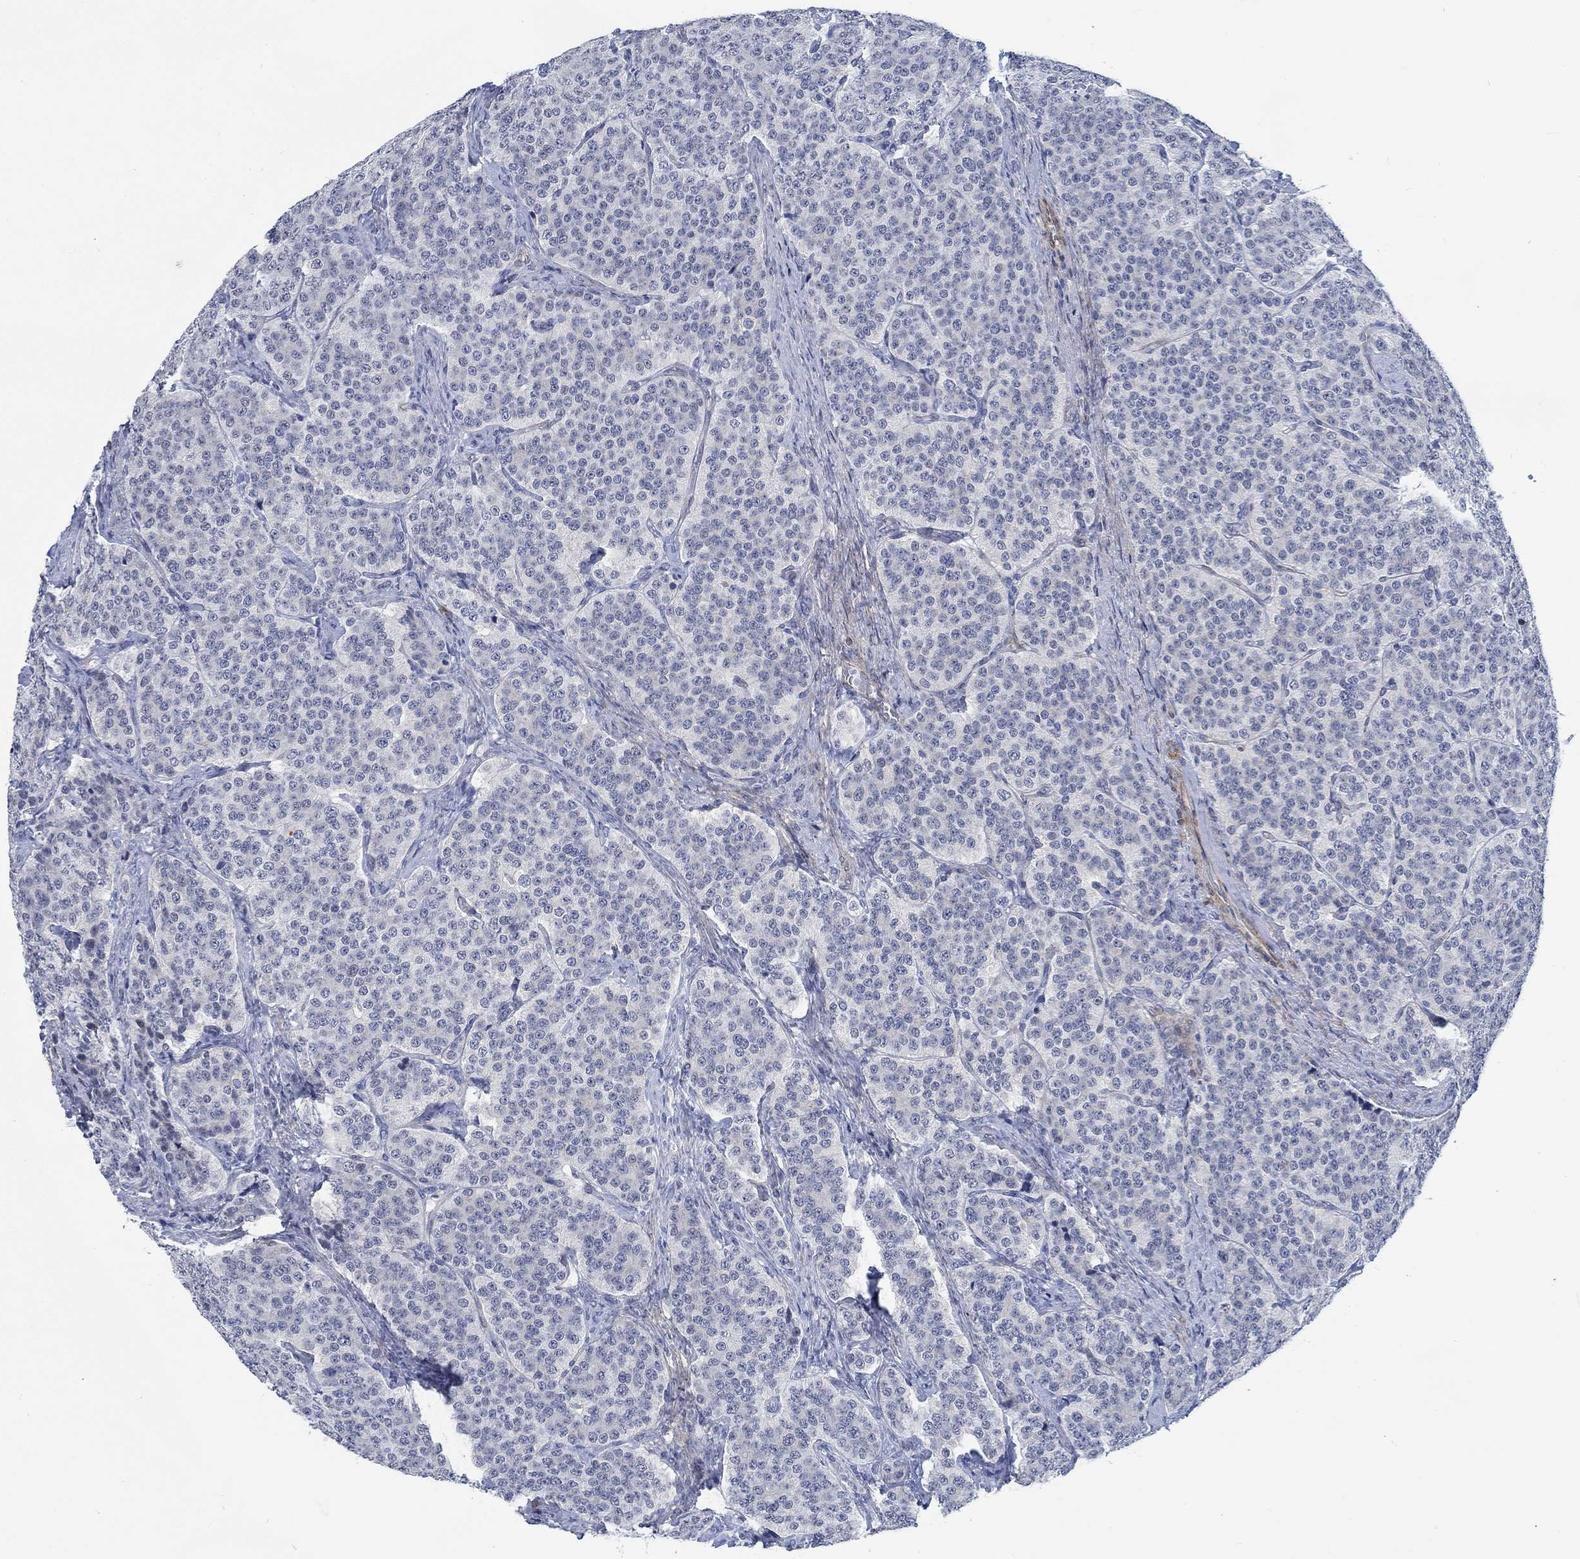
{"staining": {"intensity": "negative", "quantity": "none", "location": "none"}, "tissue": "carcinoid", "cell_type": "Tumor cells", "image_type": "cancer", "snomed": [{"axis": "morphology", "description": "Carcinoid, malignant, NOS"}, {"axis": "topography", "description": "Small intestine"}], "caption": "Immunohistochemical staining of human carcinoid shows no significant positivity in tumor cells.", "gene": "KCNH8", "patient": {"sex": "female", "age": 58}}